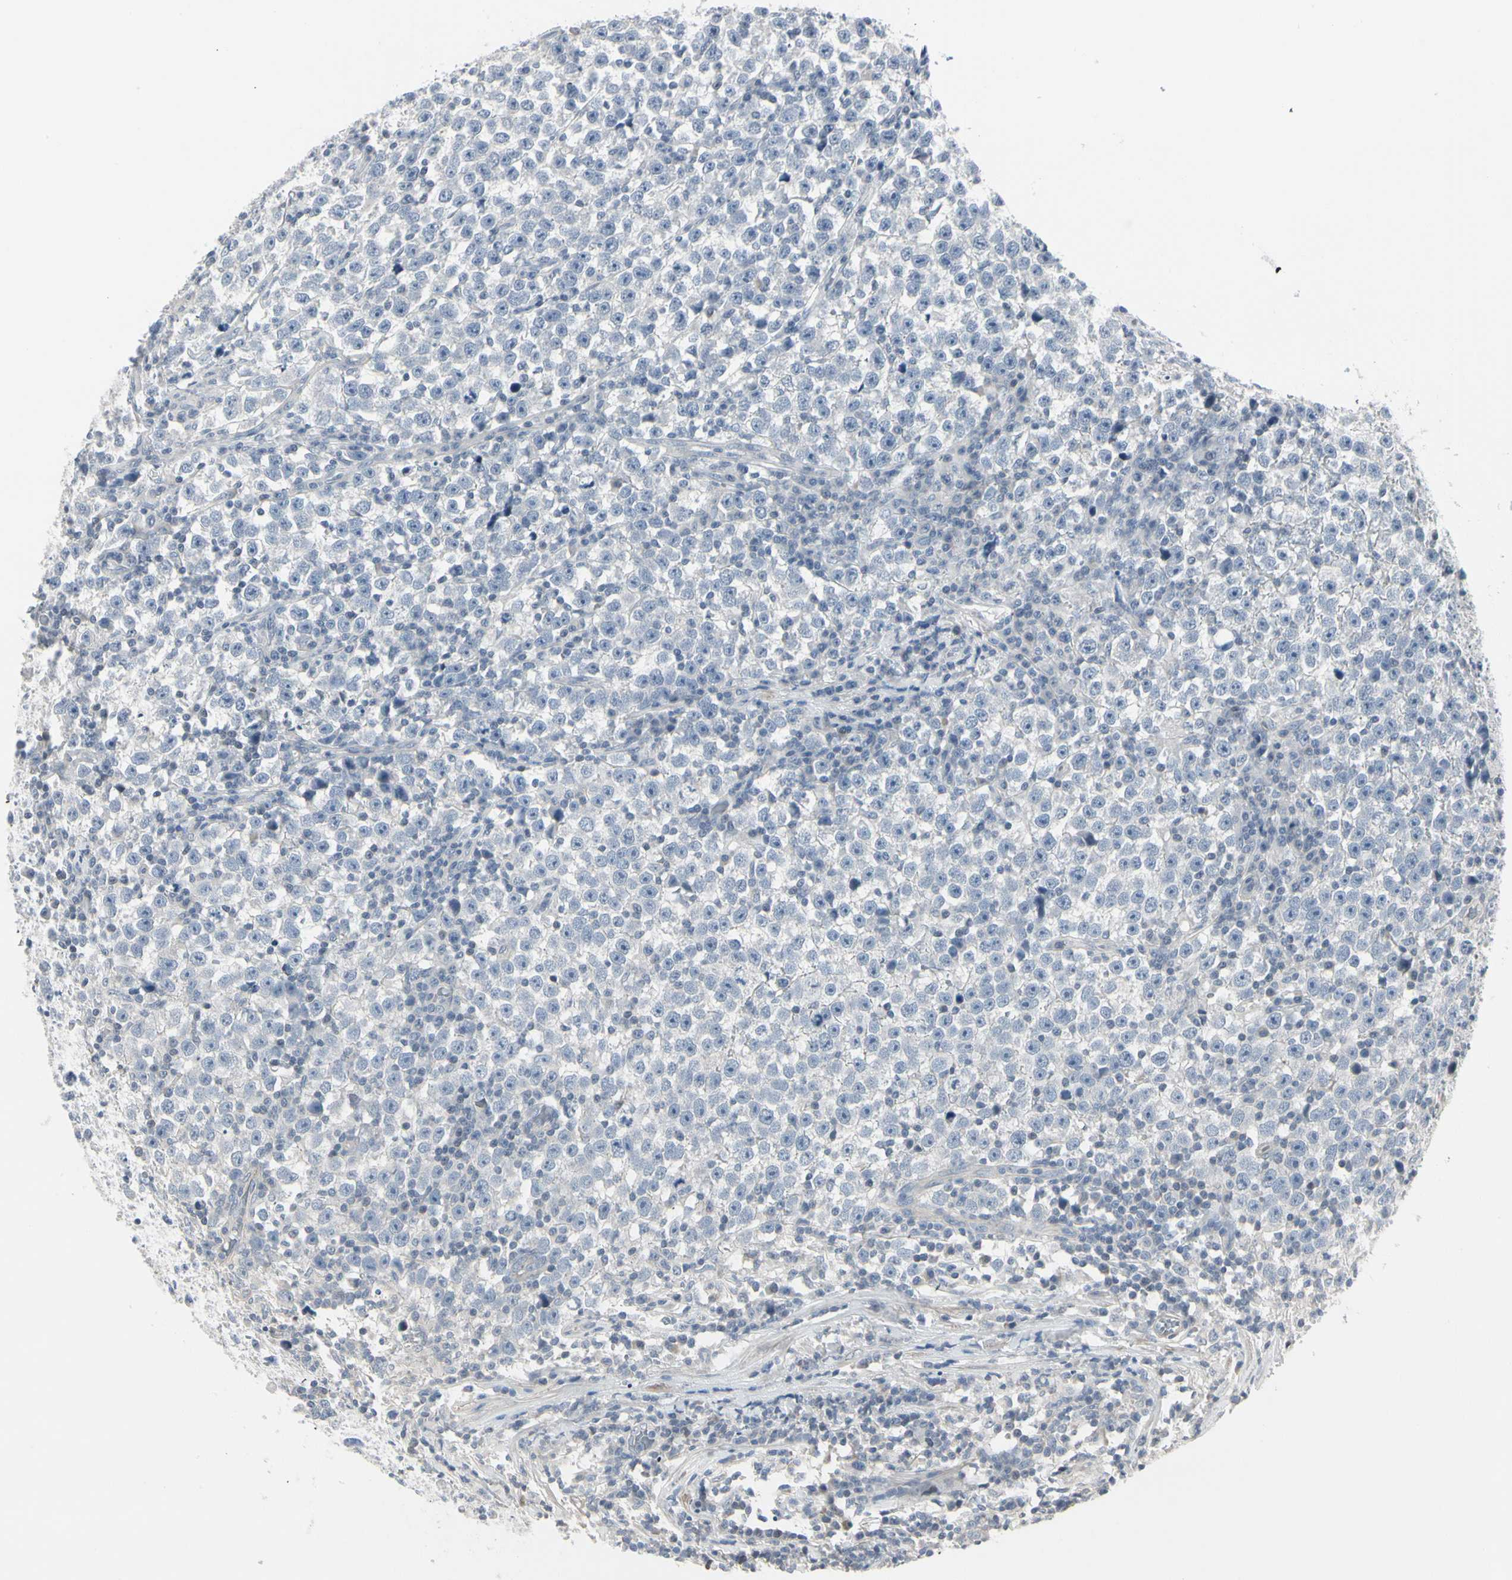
{"staining": {"intensity": "negative", "quantity": "none", "location": "none"}, "tissue": "testis cancer", "cell_type": "Tumor cells", "image_type": "cancer", "snomed": [{"axis": "morphology", "description": "Seminoma, NOS"}, {"axis": "topography", "description": "Testis"}], "caption": "Testis cancer (seminoma) was stained to show a protein in brown. There is no significant staining in tumor cells.", "gene": "DMPK", "patient": {"sex": "male", "age": 43}}